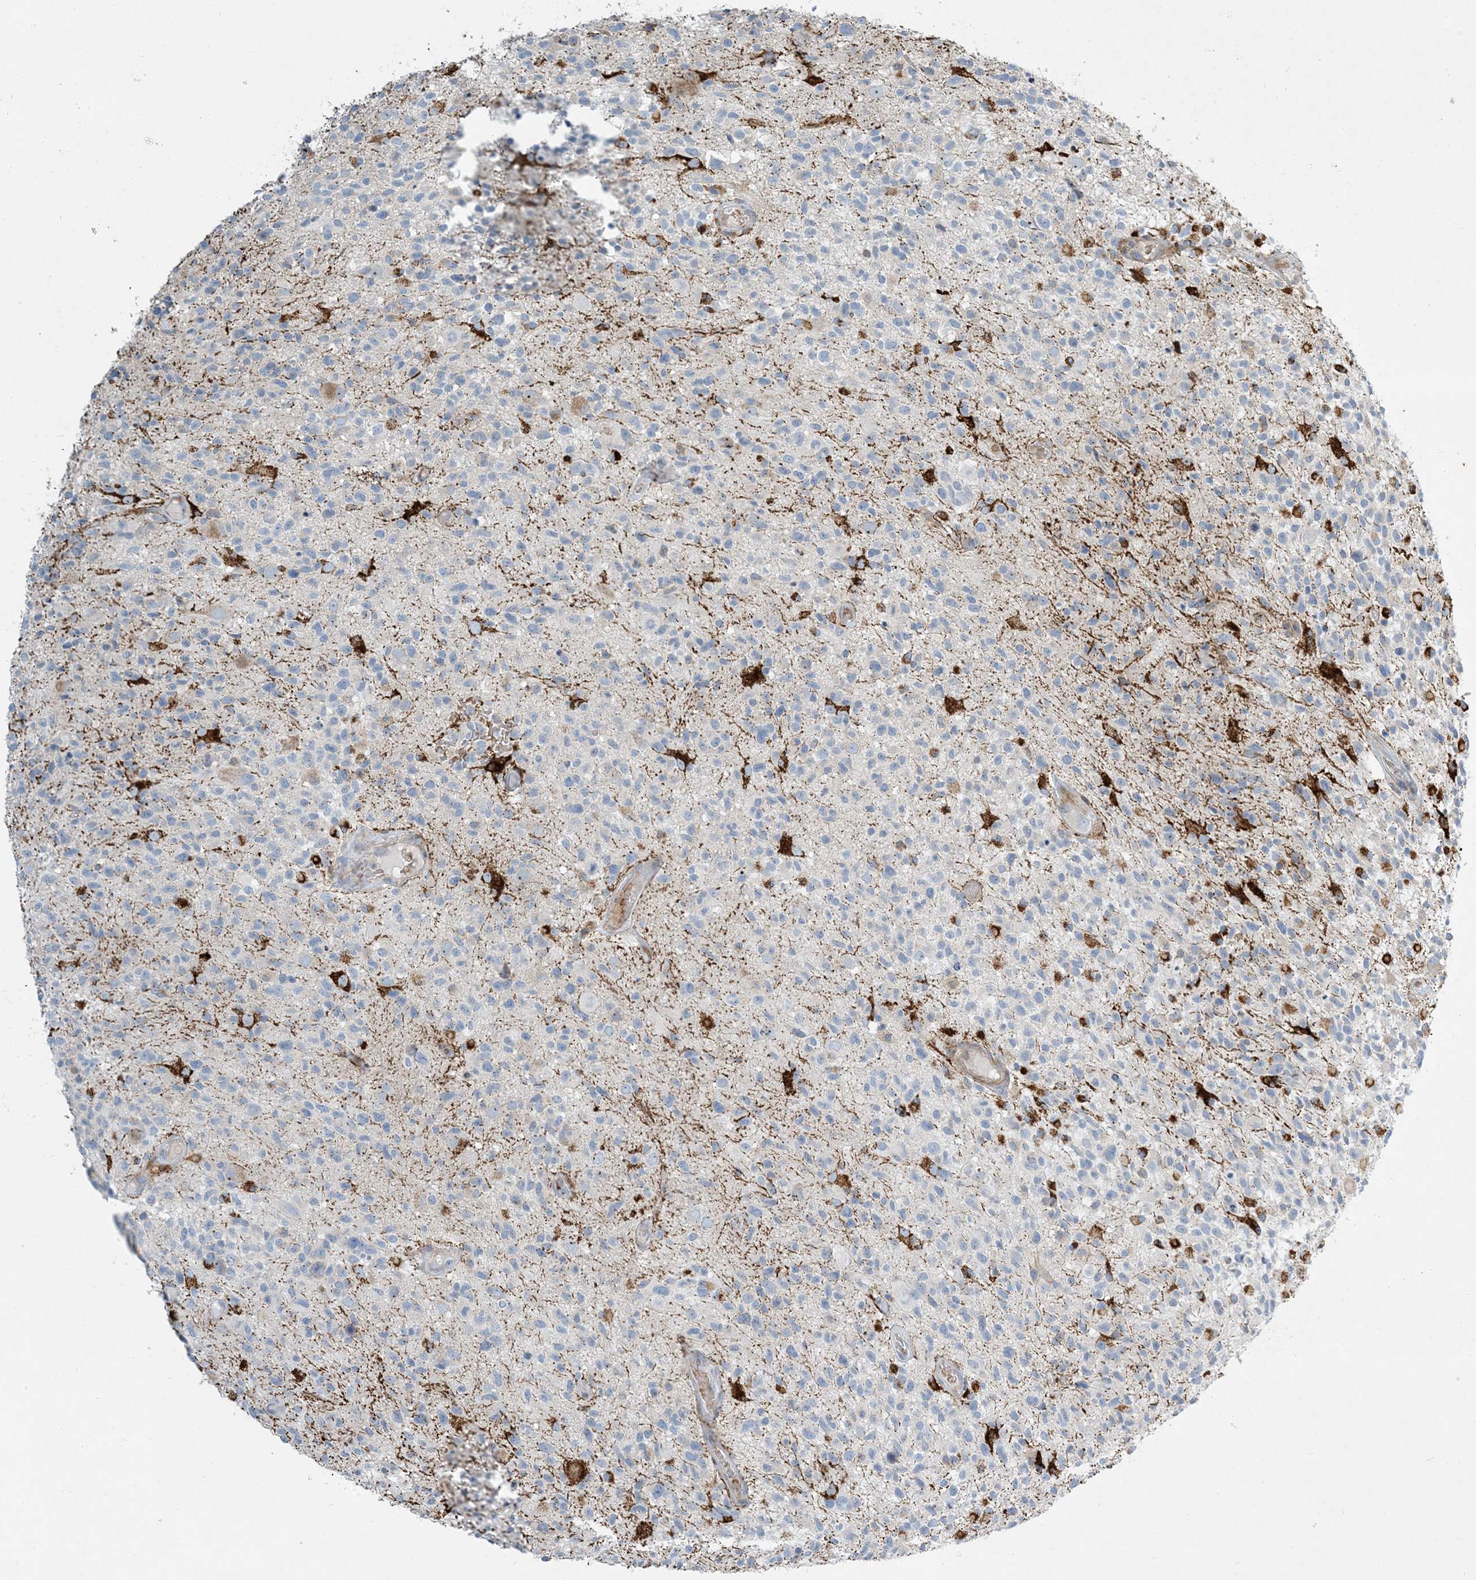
{"staining": {"intensity": "negative", "quantity": "none", "location": "none"}, "tissue": "glioma", "cell_type": "Tumor cells", "image_type": "cancer", "snomed": [{"axis": "morphology", "description": "Glioma, malignant, High grade"}, {"axis": "morphology", "description": "Glioblastoma, NOS"}, {"axis": "topography", "description": "Brain"}], "caption": "Tumor cells are negative for brown protein staining in high-grade glioma (malignant). (Brightfield microscopy of DAB immunohistochemistry at high magnification).", "gene": "LTN1", "patient": {"sex": "male", "age": 60}}